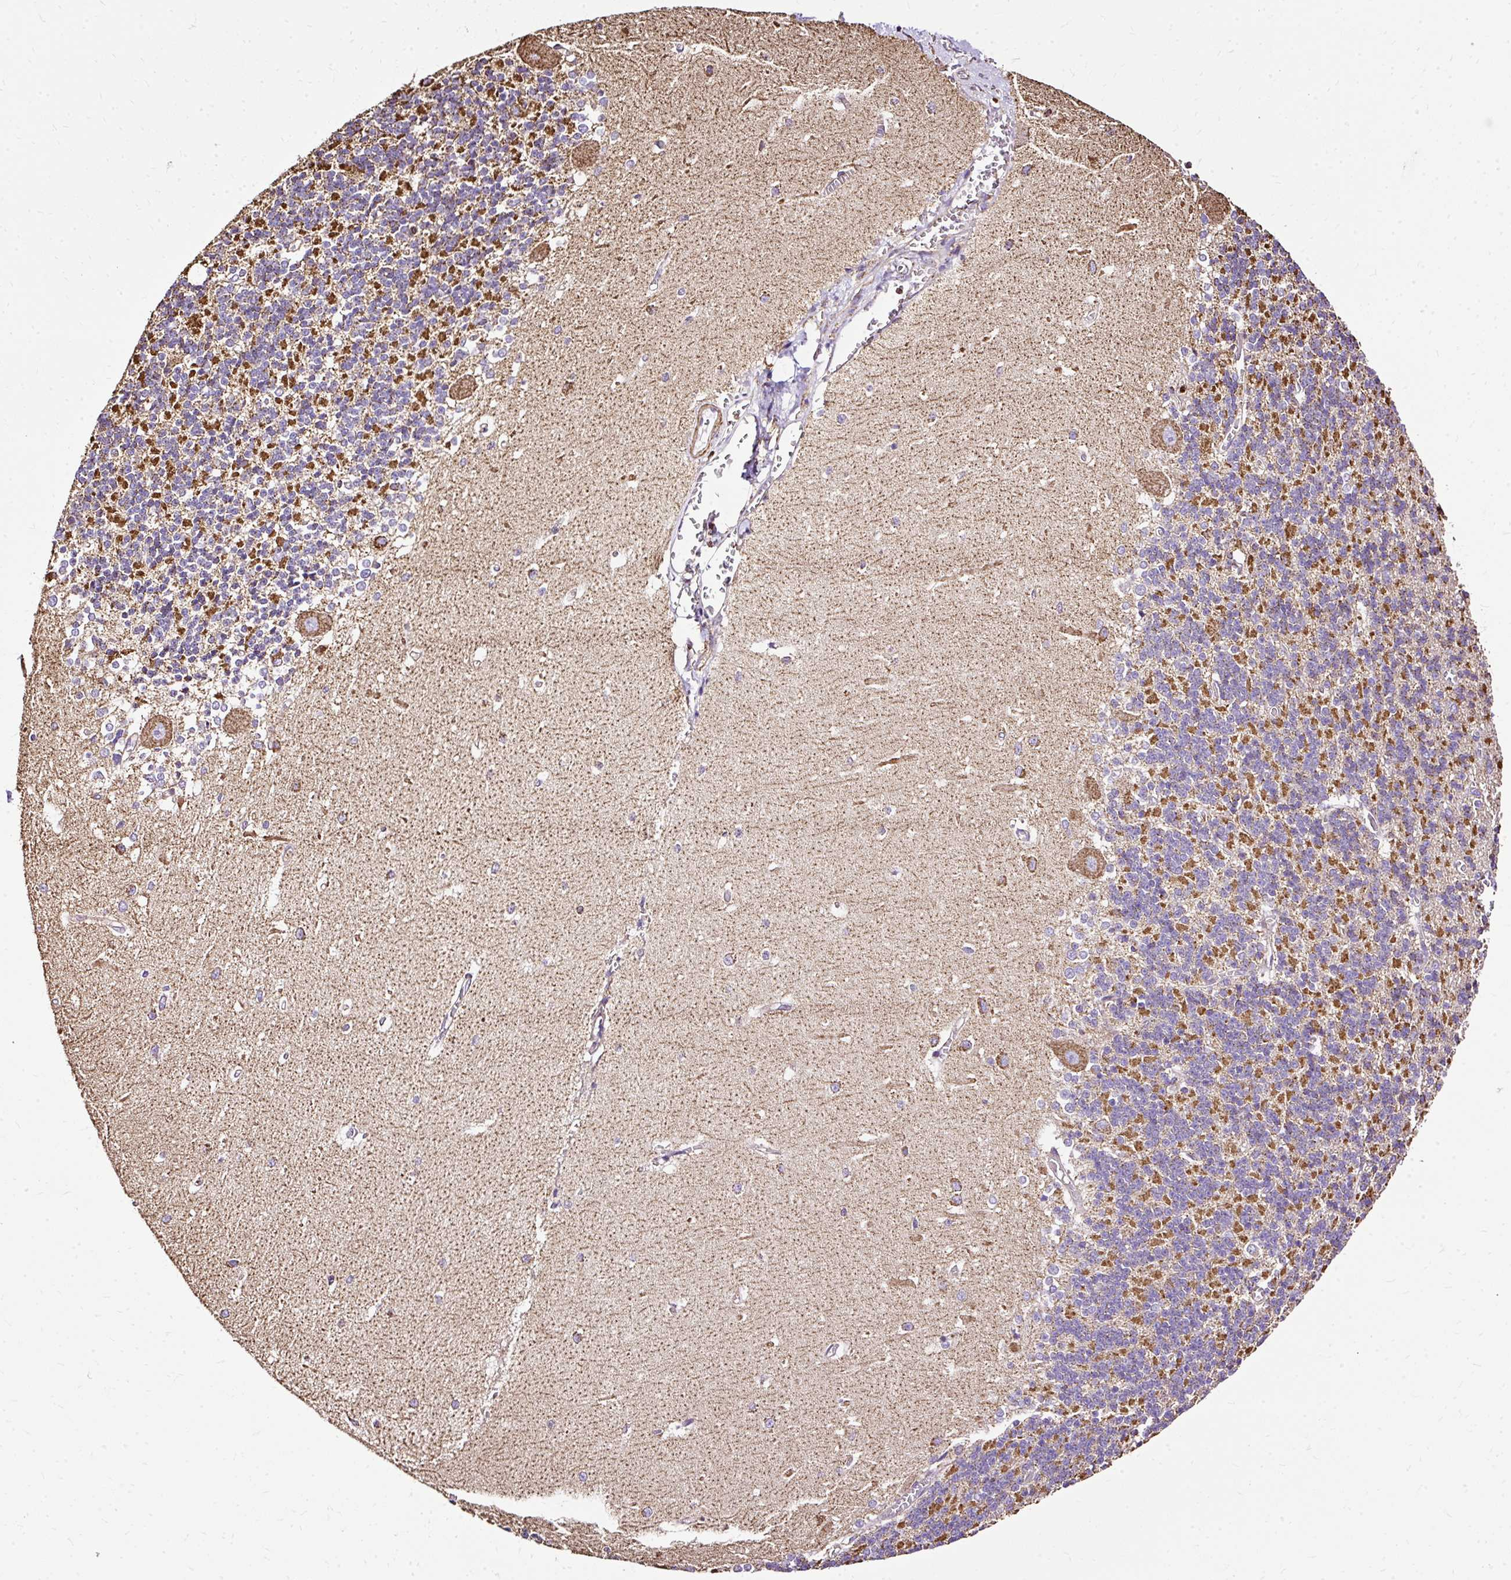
{"staining": {"intensity": "strong", "quantity": "25%-75%", "location": "cytoplasmic/membranous"}, "tissue": "cerebellum", "cell_type": "Cells in granular layer", "image_type": "normal", "snomed": [{"axis": "morphology", "description": "Normal tissue, NOS"}, {"axis": "topography", "description": "Cerebellum"}], "caption": "Immunohistochemistry (DAB (3,3'-diaminobenzidine)) staining of unremarkable cerebellum displays strong cytoplasmic/membranous protein staining in approximately 25%-75% of cells in granular layer.", "gene": "KLHL11", "patient": {"sex": "male", "age": 37}}